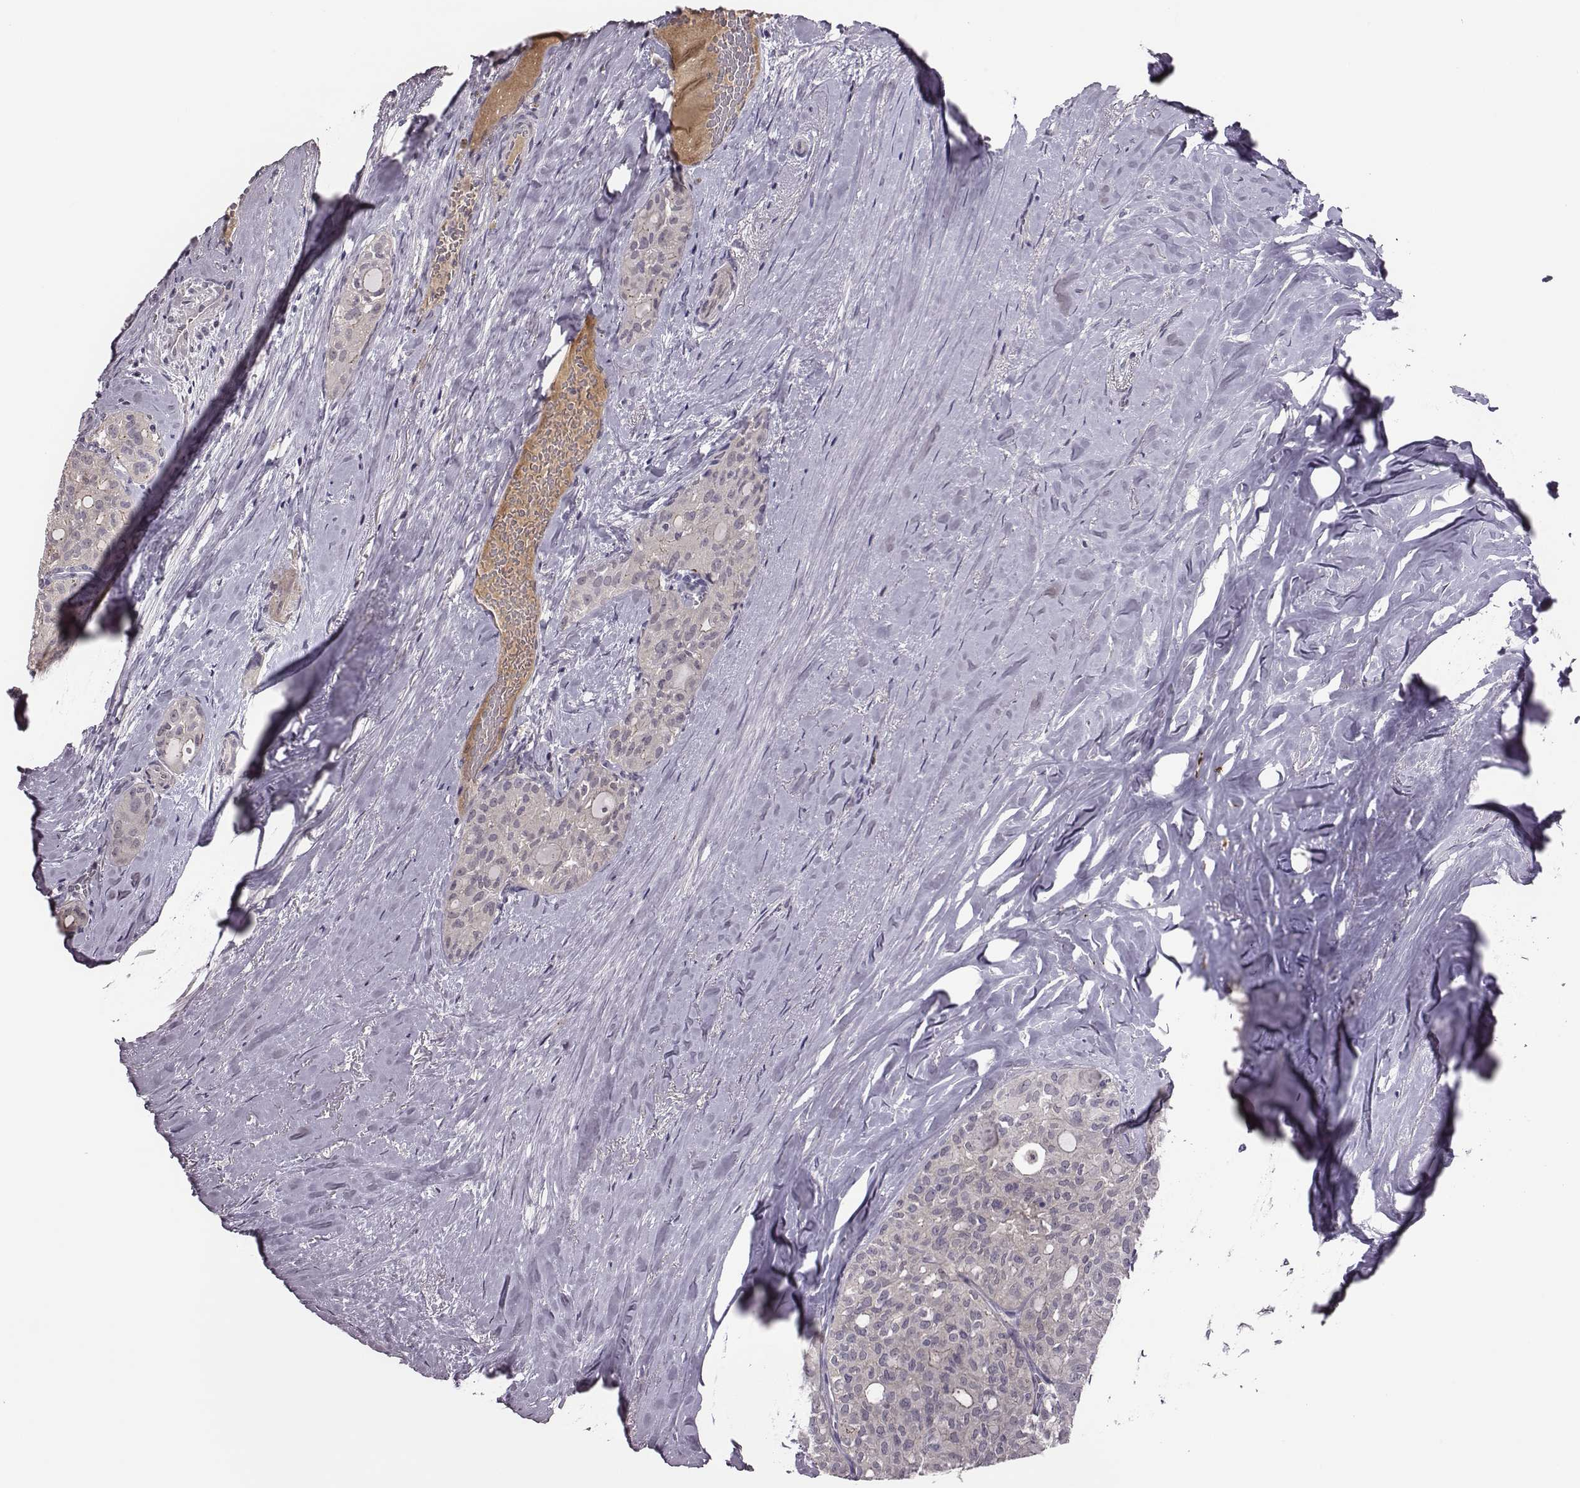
{"staining": {"intensity": "negative", "quantity": "none", "location": "none"}, "tissue": "thyroid cancer", "cell_type": "Tumor cells", "image_type": "cancer", "snomed": [{"axis": "morphology", "description": "Follicular adenoma carcinoma, NOS"}, {"axis": "topography", "description": "Thyroid gland"}], "caption": "The immunohistochemistry (IHC) image has no significant staining in tumor cells of thyroid follicular adenoma carcinoma tissue. (DAB IHC visualized using brightfield microscopy, high magnification).", "gene": "KMO", "patient": {"sex": "male", "age": 75}}